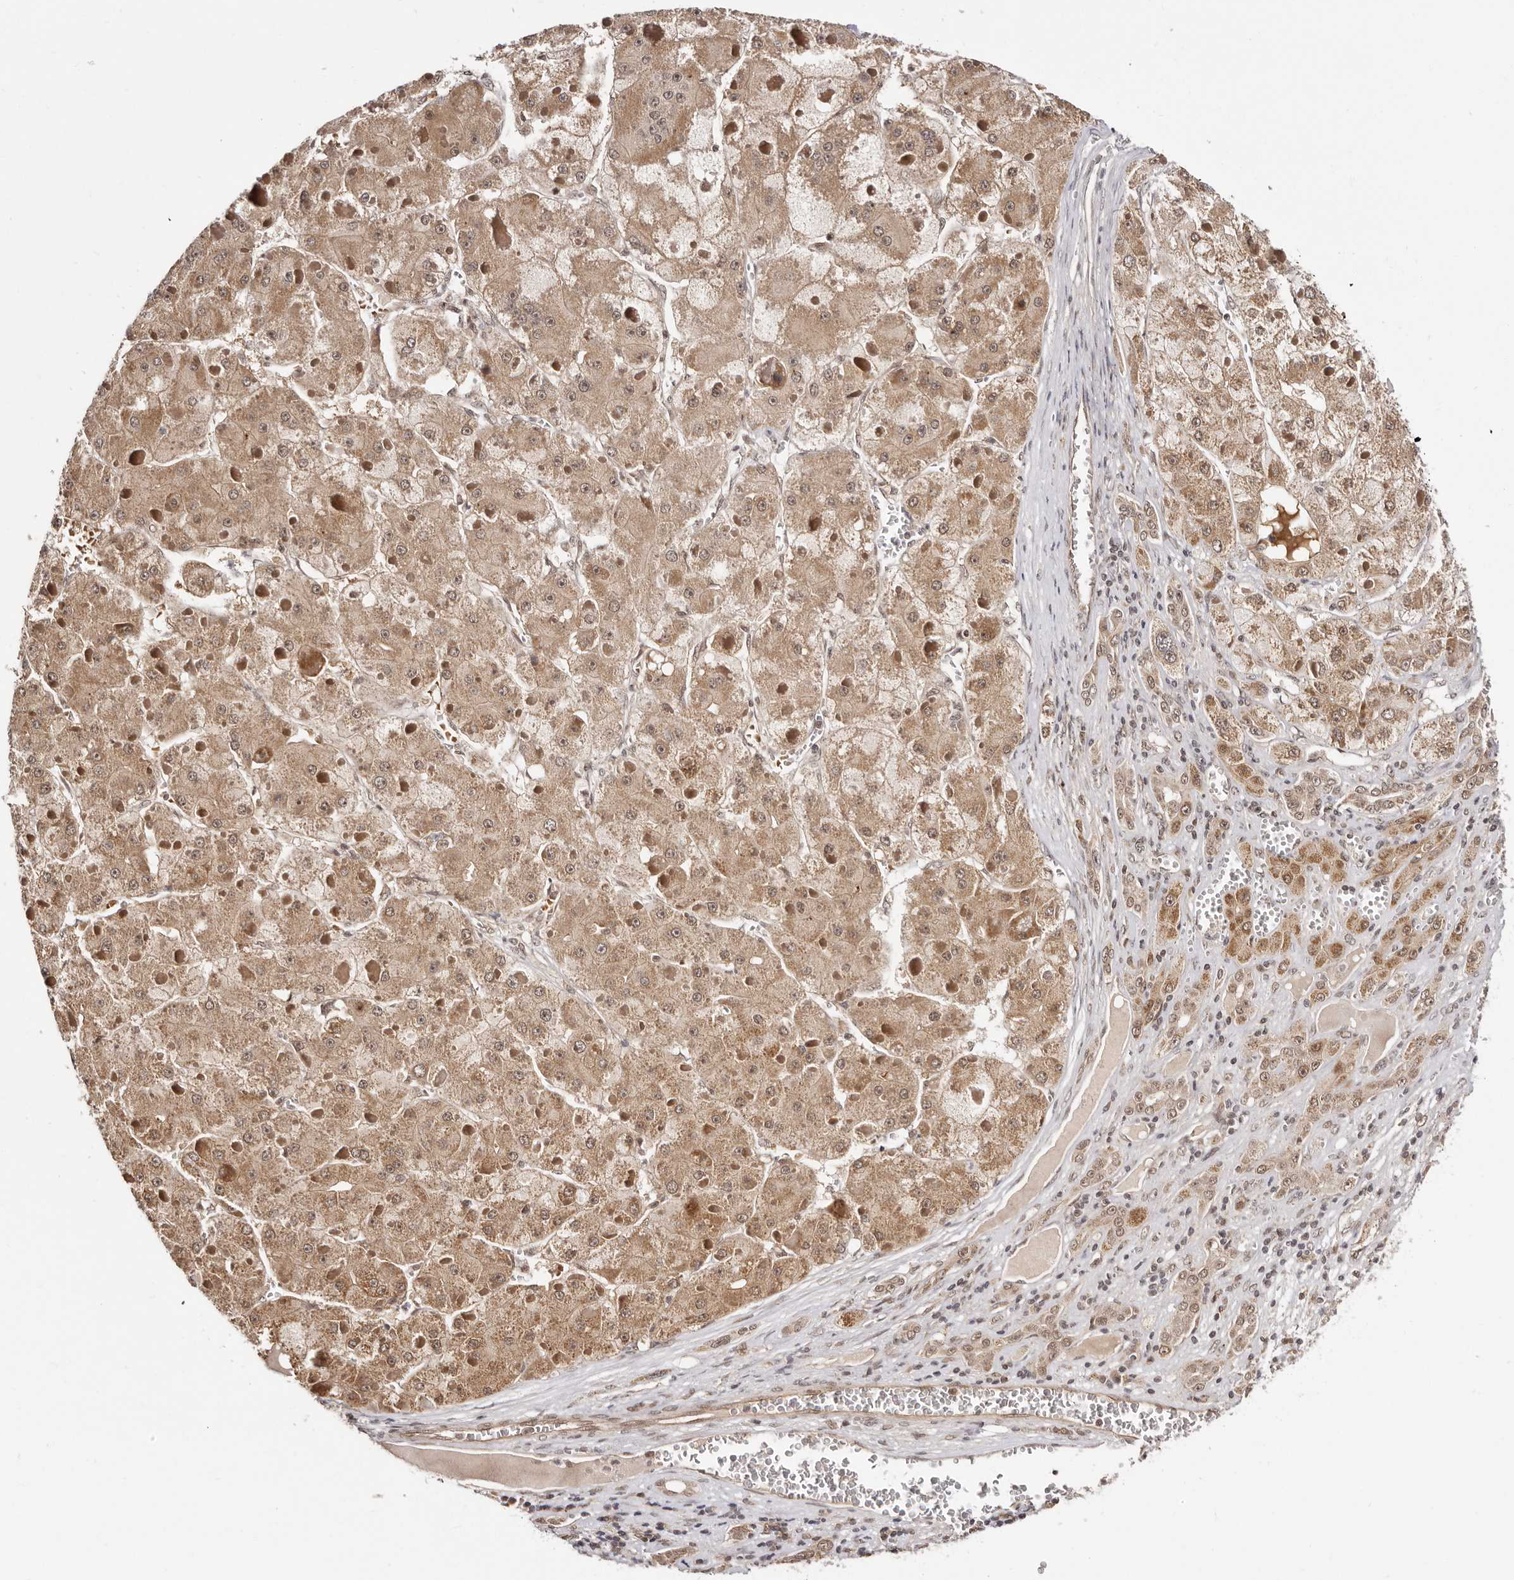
{"staining": {"intensity": "moderate", "quantity": ">75%", "location": "cytoplasmic/membranous,nuclear"}, "tissue": "liver cancer", "cell_type": "Tumor cells", "image_type": "cancer", "snomed": [{"axis": "morphology", "description": "Carcinoma, Hepatocellular, NOS"}, {"axis": "topography", "description": "Liver"}], "caption": "High-power microscopy captured an IHC image of liver hepatocellular carcinoma, revealing moderate cytoplasmic/membranous and nuclear staining in about >75% of tumor cells.", "gene": "MED8", "patient": {"sex": "female", "age": 73}}